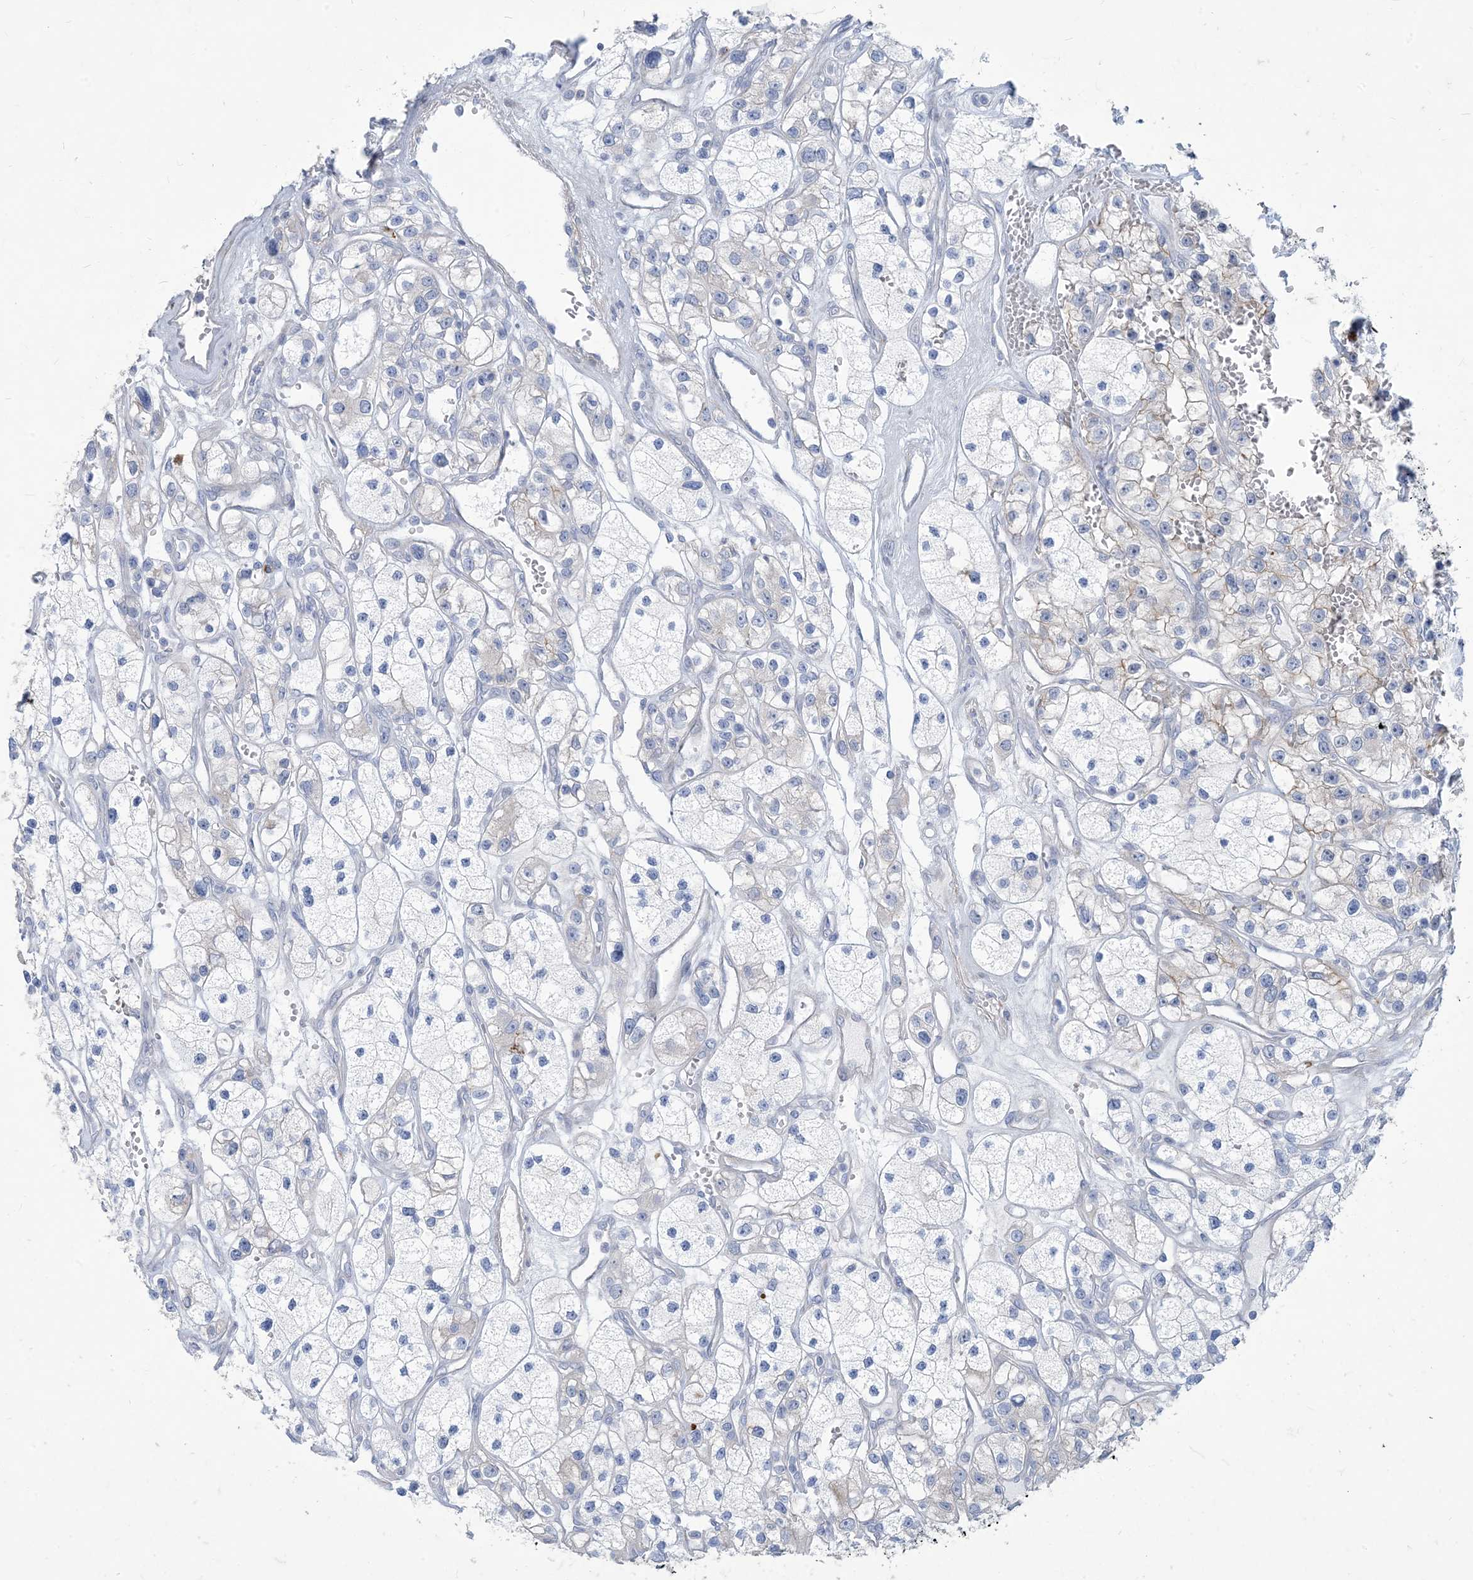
{"staining": {"intensity": "negative", "quantity": "none", "location": "none"}, "tissue": "renal cancer", "cell_type": "Tumor cells", "image_type": "cancer", "snomed": [{"axis": "morphology", "description": "Adenocarcinoma, NOS"}, {"axis": "topography", "description": "Kidney"}], "caption": "Immunohistochemistry (IHC) micrograph of human adenocarcinoma (renal) stained for a protein (brown), which reveals no positivity in tumor cells. Brightfield microscopy of immunohistochemistry (IHC) stained with DAB (brown) and hematoxylin (blue), captured at high magnification.", "gene": "MOXD1", "patient": {"sex": "female", "age": 57}}